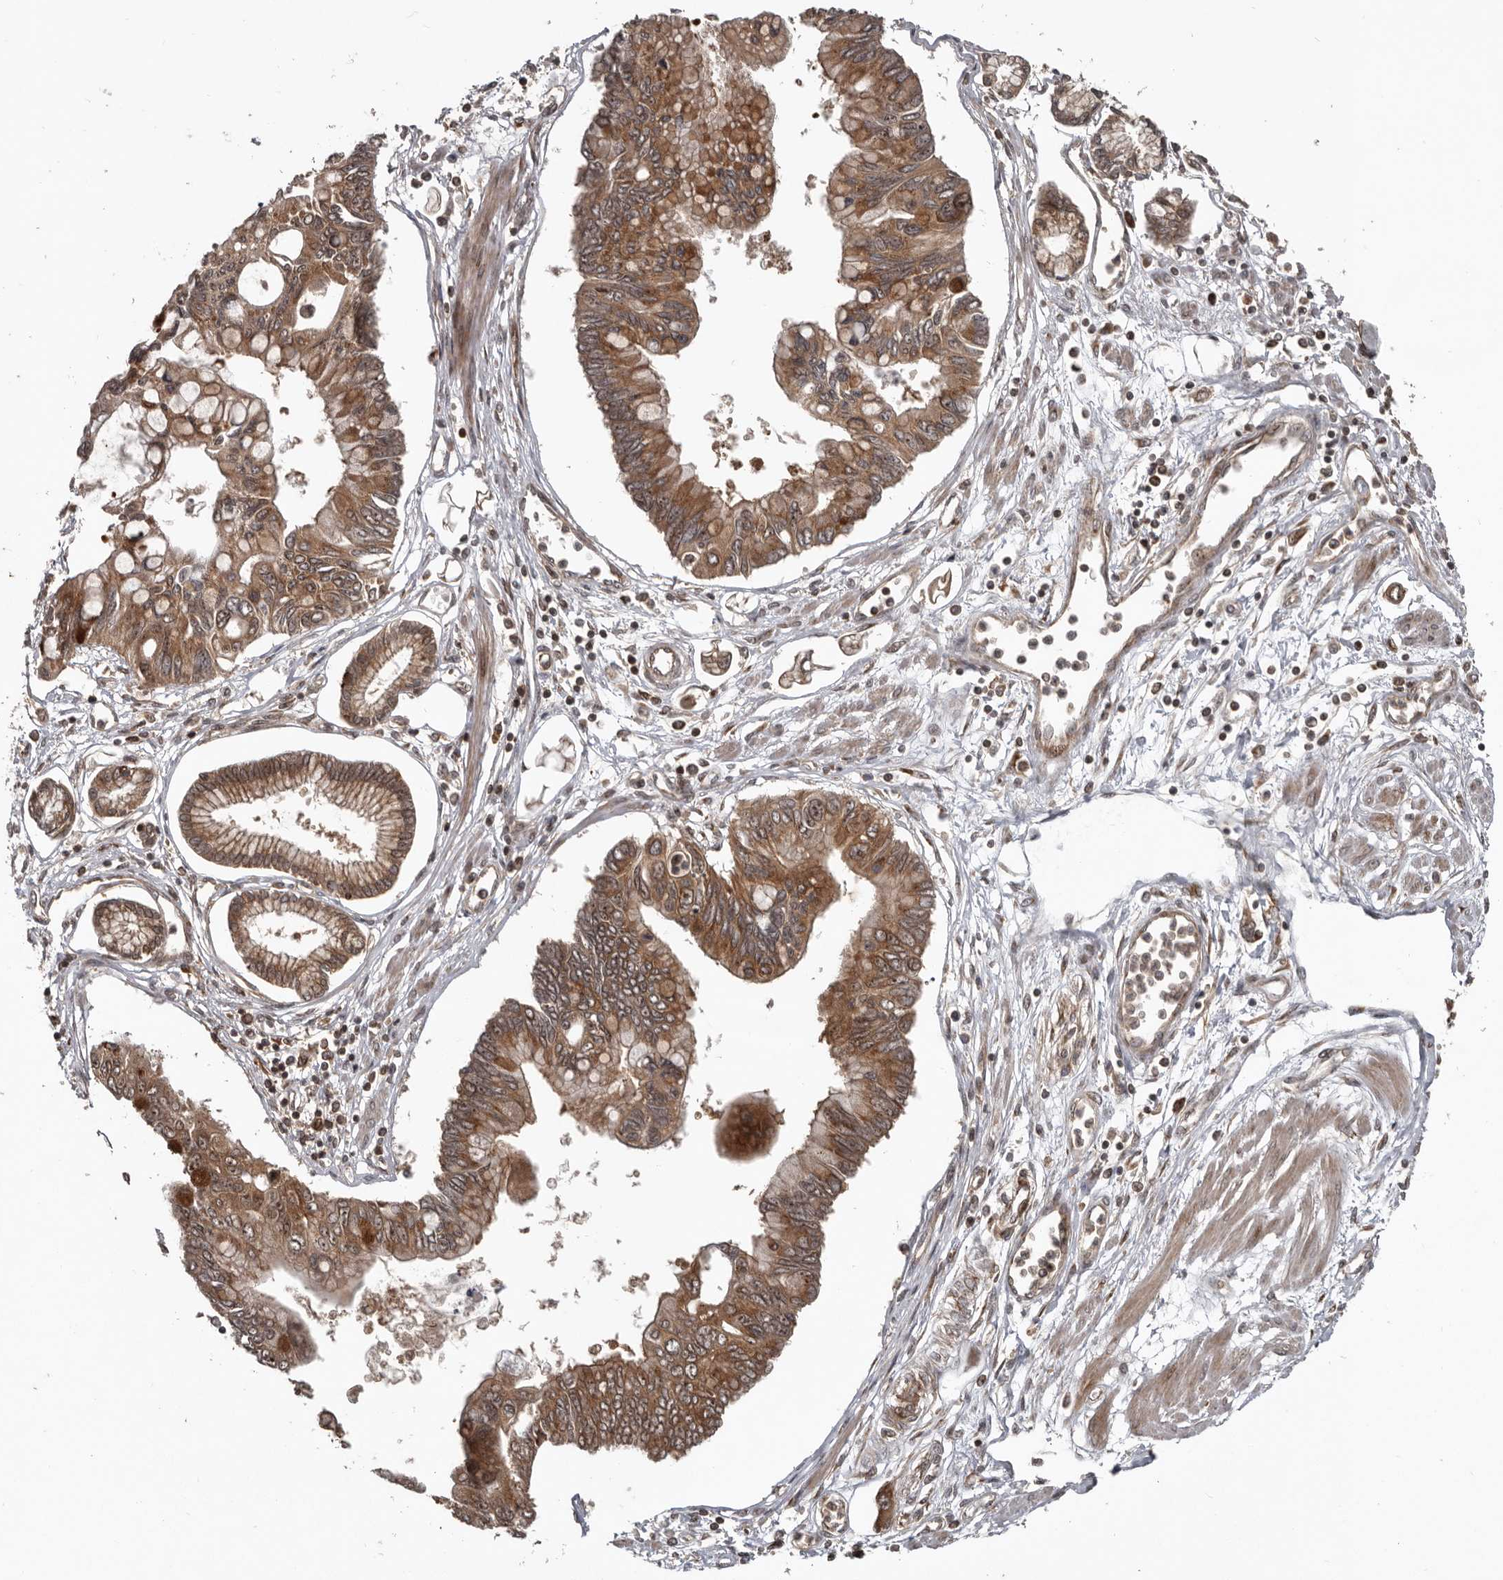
{"staining": {"intensity": "moderate", "quantity": ">75%", "location": "cytoplasmic/membranous,nuclear"}, "tissue": "pancreatic cancer", "cell_type": "Tumor cells", "image_type": "cancer", "snomed": [{"axis": "morphology", "description": "Adenocarcinoma, NOS"}, {"axis": "topography", "description": "Pancreas"}], "caption": "Pancreatic adenocarcinoma stained for a protein (brown) exhibits moderate cytoplasmic/membranous and nuclear positive staining in approximately >75% of tumor cells.", "gene": "CCDC190", "patient": {"sex": "female", "age": 77}}